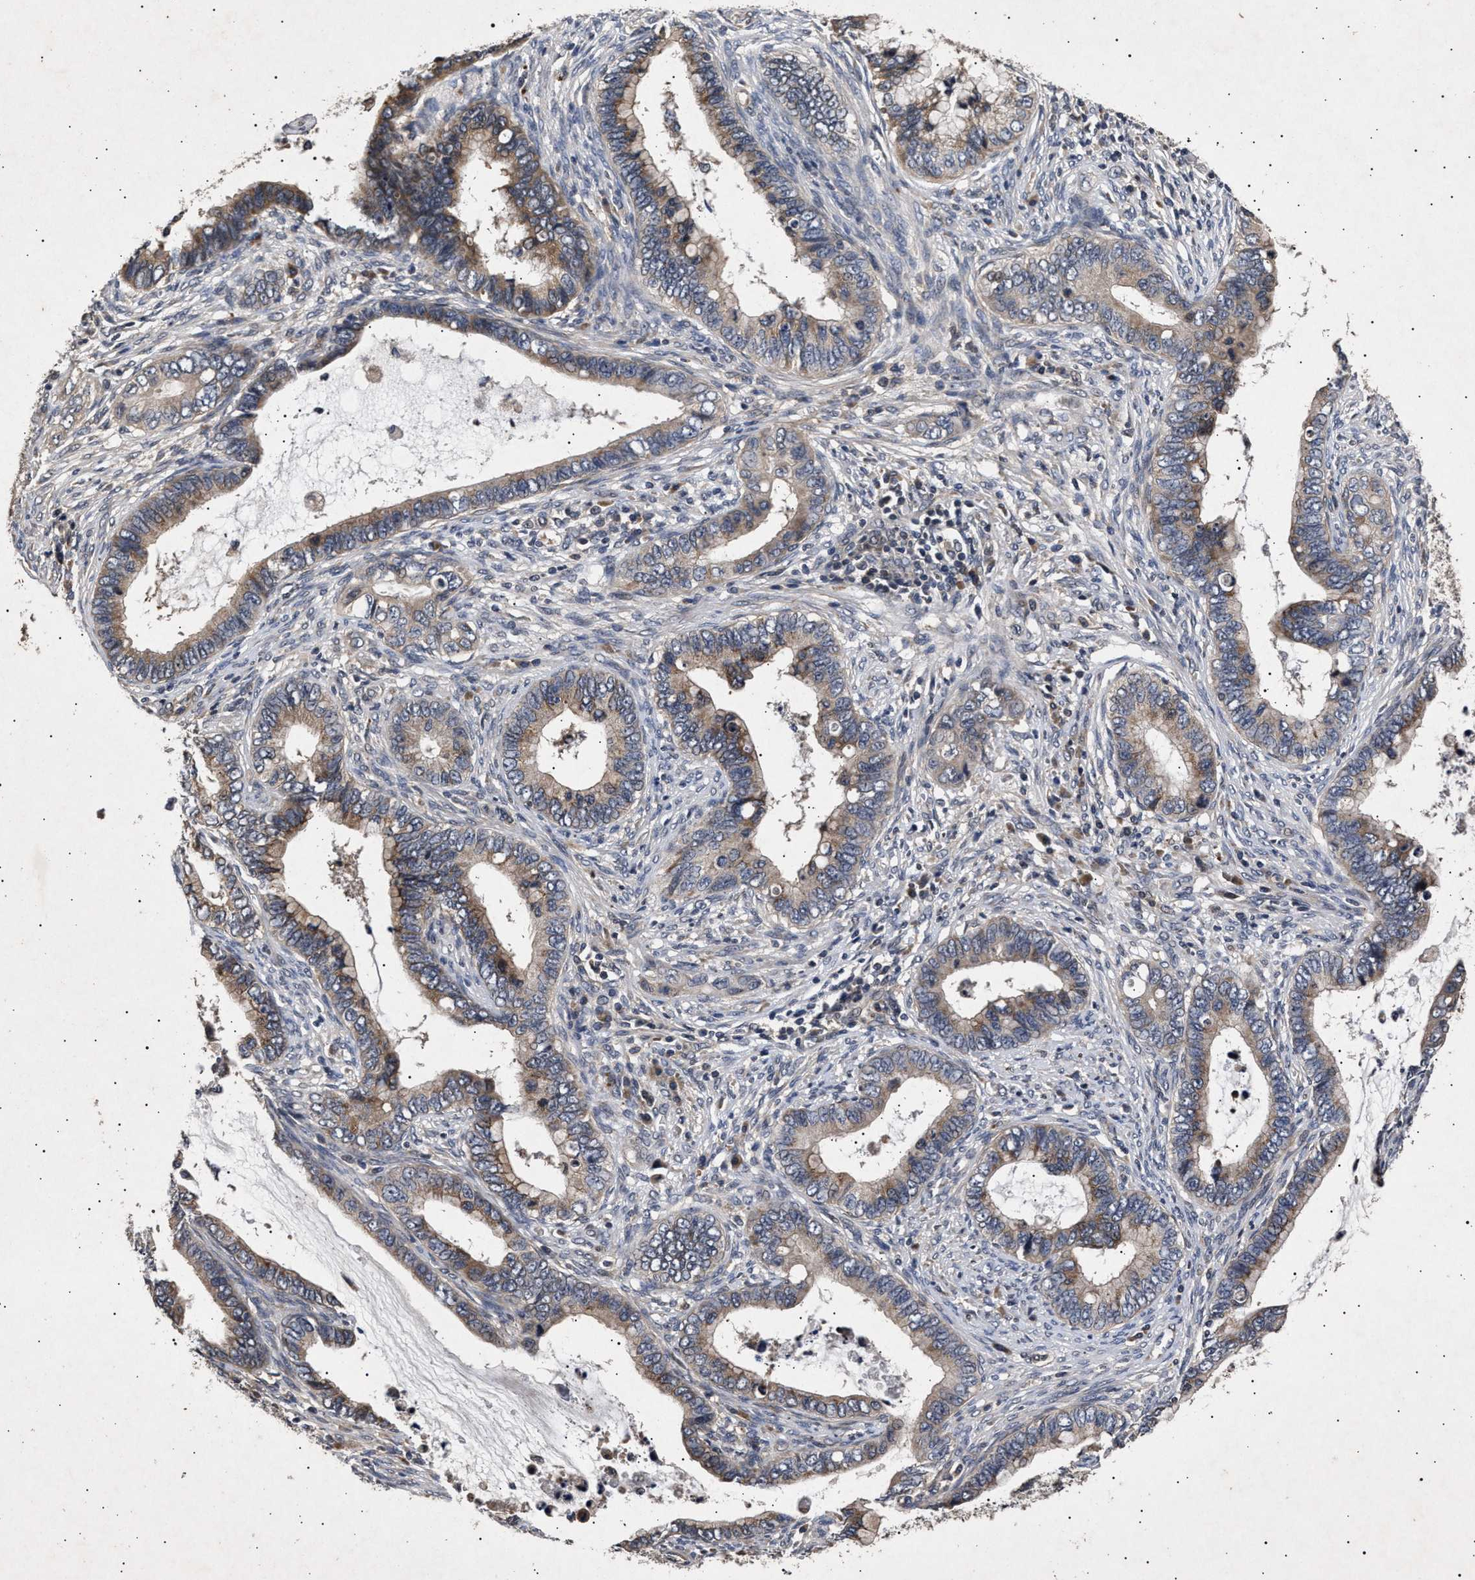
{"staining": {"intensity": "weak", "quantity": ">75%", "location": "cytoplasmic/membranous"}, "tissue": "cervical cancer", "cell_type": "Tumor cells", "image_type": "cancer", "snomed": [{"axis": "morphology", "description": "Adenocarcinoma, NOS"}, {"axis": "topography", "description": "Cervix"}], "caption": "Tumor cells display low levels of weak cytoplasmic/membranous expression in about >75% of cells in cervical adenocarcinoma.", "gene": "ITGB5", "patient": {"sex": "female", "age": 44}}